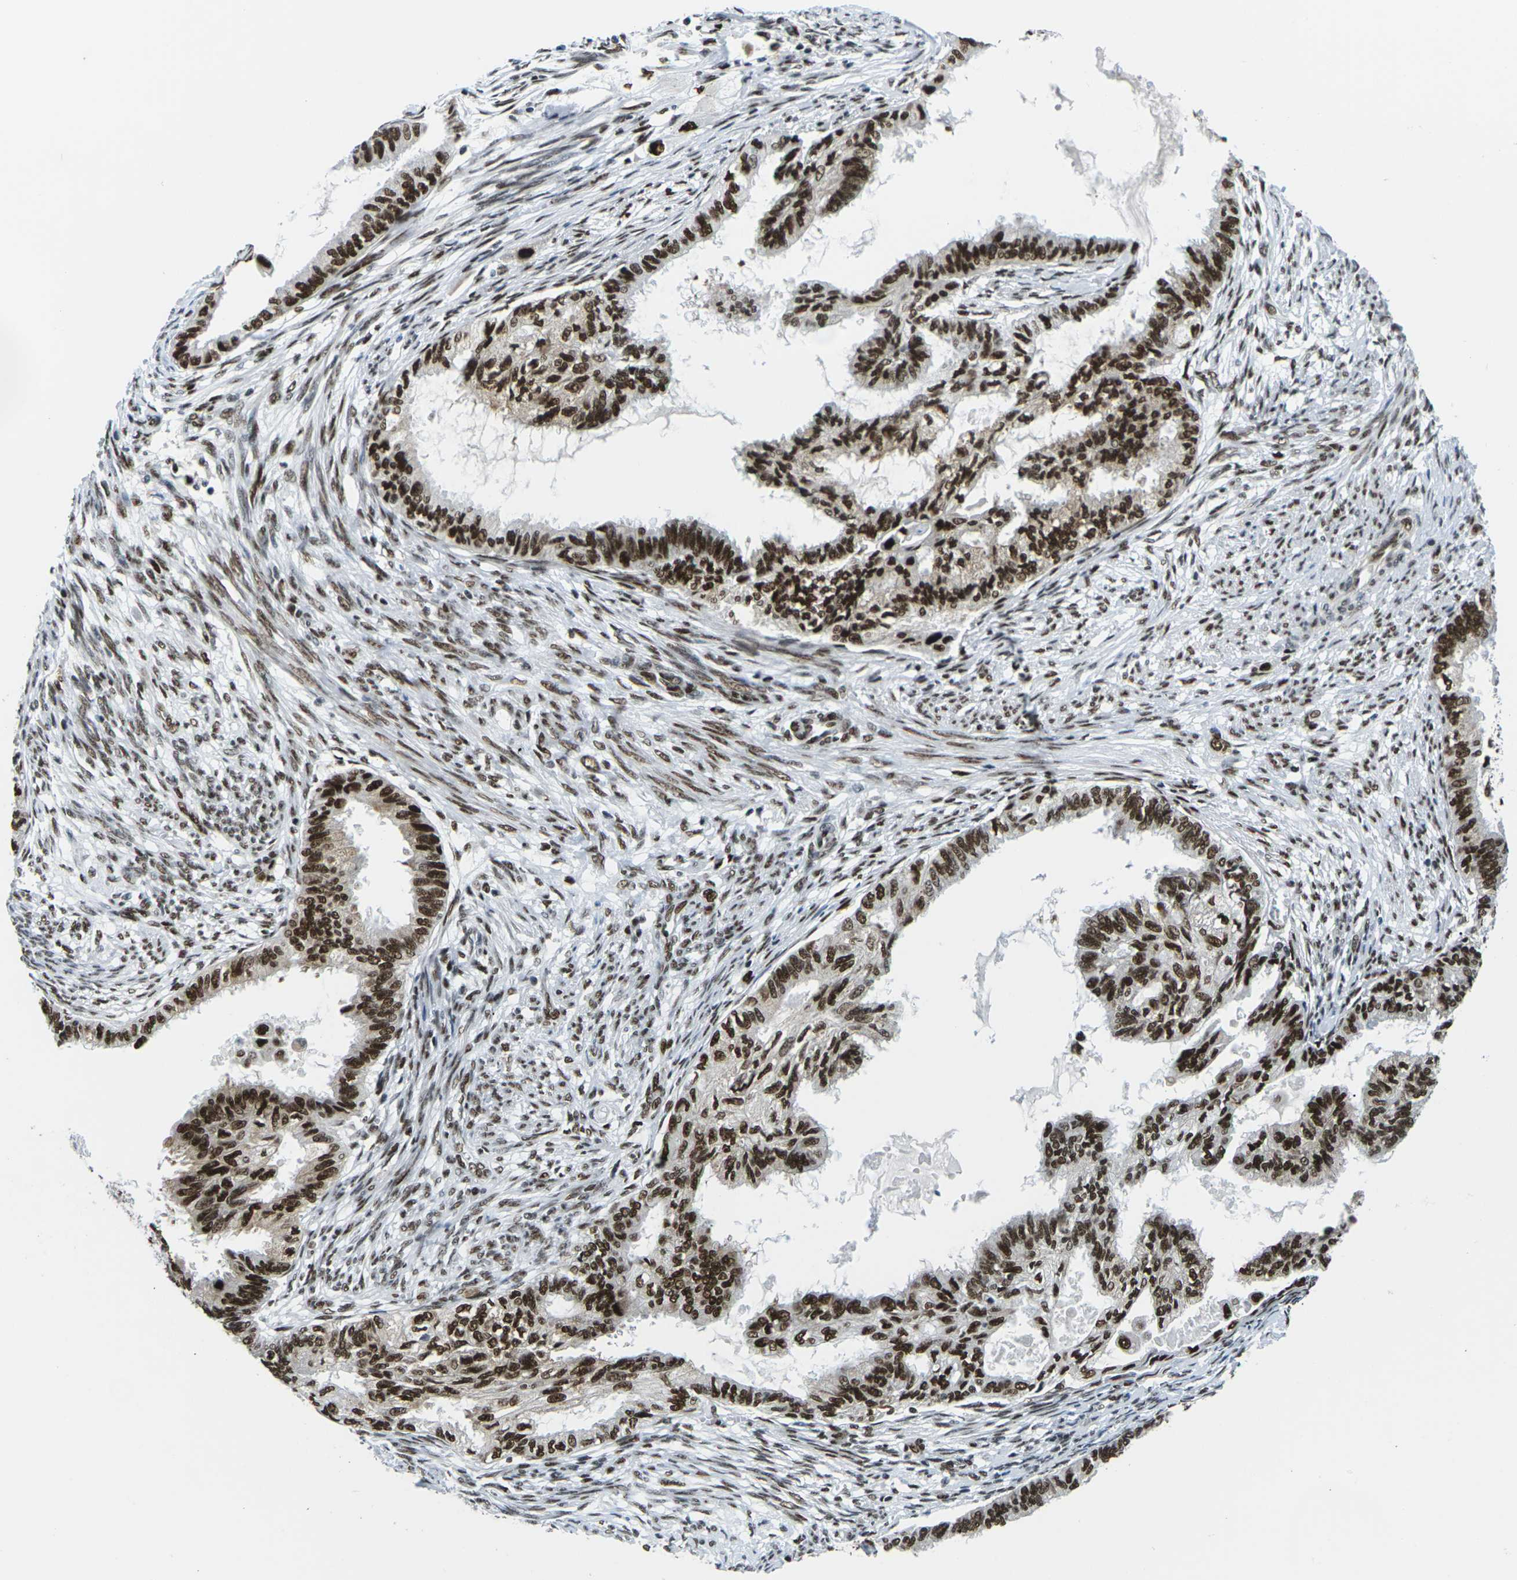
{"staining": {"intensity": "strong", "quantity": ">75%", "location": "nuclear"}, "tissue": "cervical cancer", "cell_type": "Tumor cells", "image_type": "cancer", "snomed": [{"axis": "morphology", "description": "Normal tissue, NOS"}, {"axis": "morphology", "description": "Adenocarcinoma, NOS"}, {"axis": "topography", "description": "Cervix"}, {"axis": "topography", "description": "Endometrium"}], "caption": "DAB immunohistochemical staining of human cervical cancer shows strong nuclear protein positivity in approximately >75% of tumor cells.", "gene": "PSME3", "patient": {"sex": "female", "age": 86}}